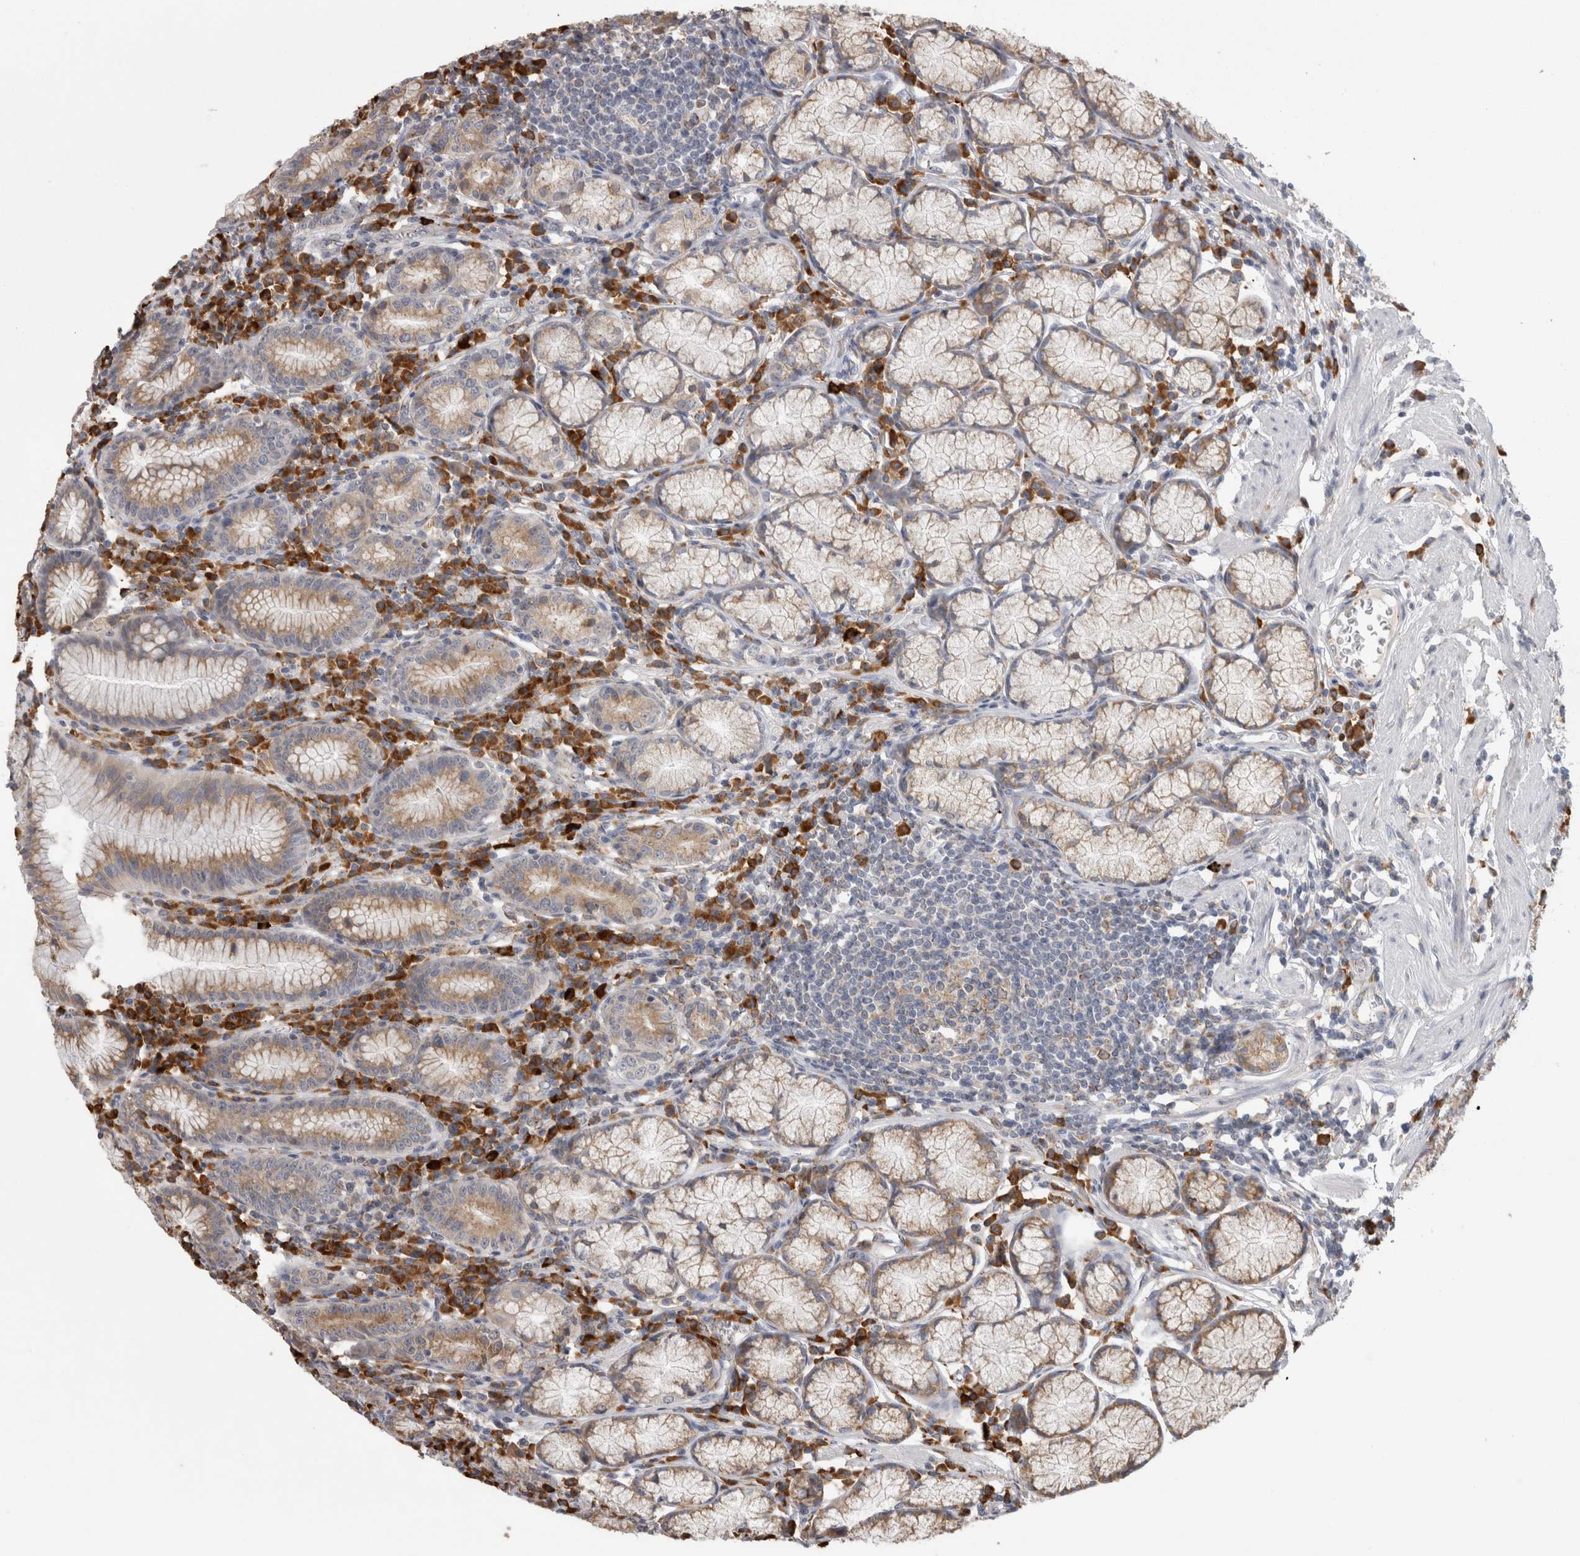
{"staining": {"intensity": "moderate", "quantity": "25%-75%", "location": "cytoplasmic/membranous"}, "tissue": "stomach", "cell_type": "Glandular cells", "image_type": "normal", "snomed": [{"axis": "morphology", "description": "Normal tissue, NOS"}, {"axis": "topography", "description": "Stomach"}], "caption": "Stomach stained for a protein shows moderate cytoplasmic/membranous positivity in glandular cells.", "gene": "ZNF341", "patient": {"sex": "male", "age": 55}}